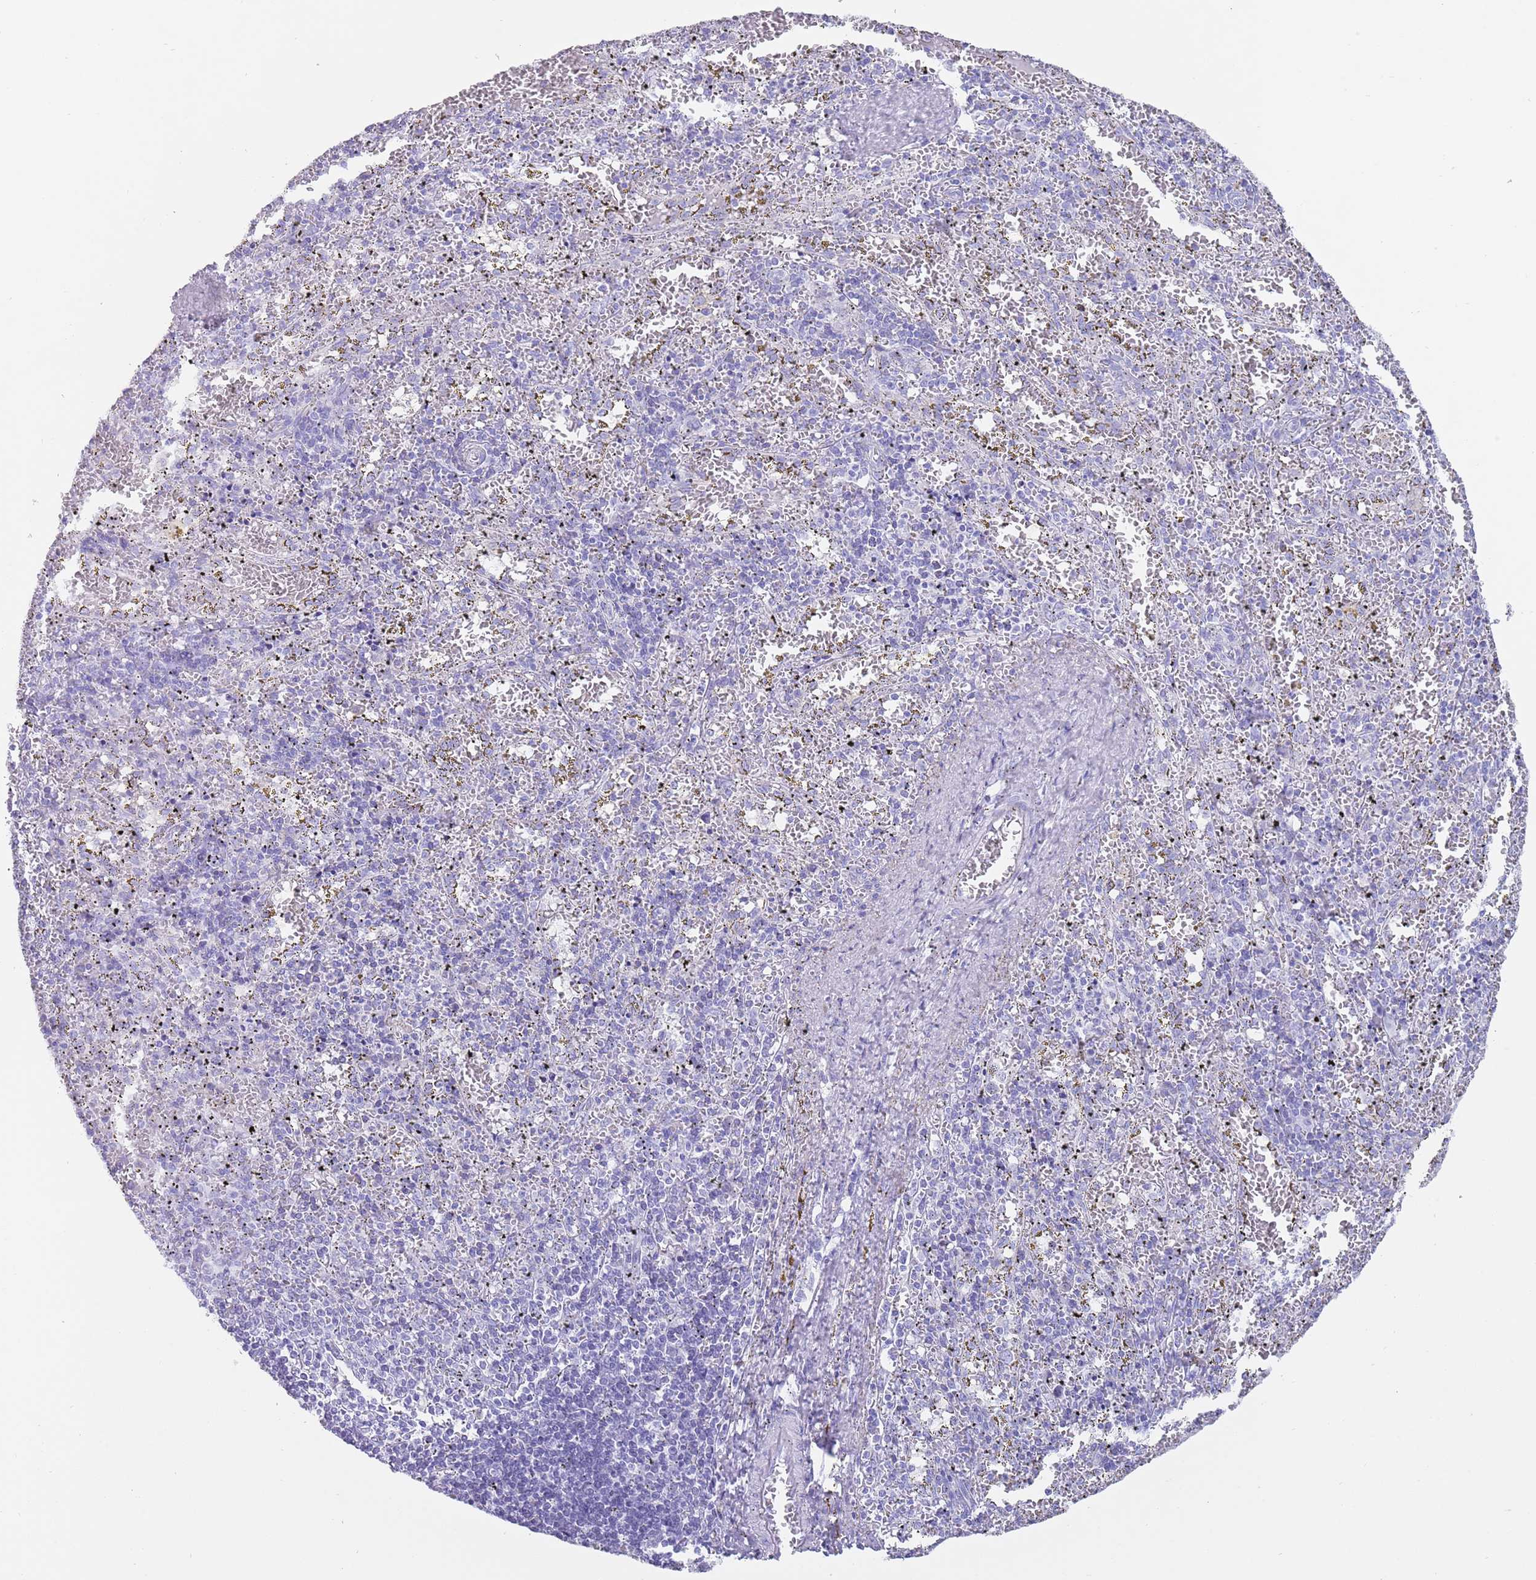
{"staining": {"intensity": "negative", "quantity": "none", "location": "none"}, "tissue": "spleen", "cell_type": "Cells in red pulp", "image_type": "normal", "snomed": [{"axis": "morphology", "description": "Normal tissue, NOS"}, {"axis": "topography", "description": "Spleen"}], "caption": "DAB (3,3'-diaminobenzidine) immunohistochemical staining of normal human spleen demonstrates no significant positivity in cells in red pulp. (Brightfield microscopy of DAB (3,3'-diaminobenzidine) immunohistochemistry at high magnification).", "gene": "MYADML2", "patient": {"sex": "male", "age": 11}}